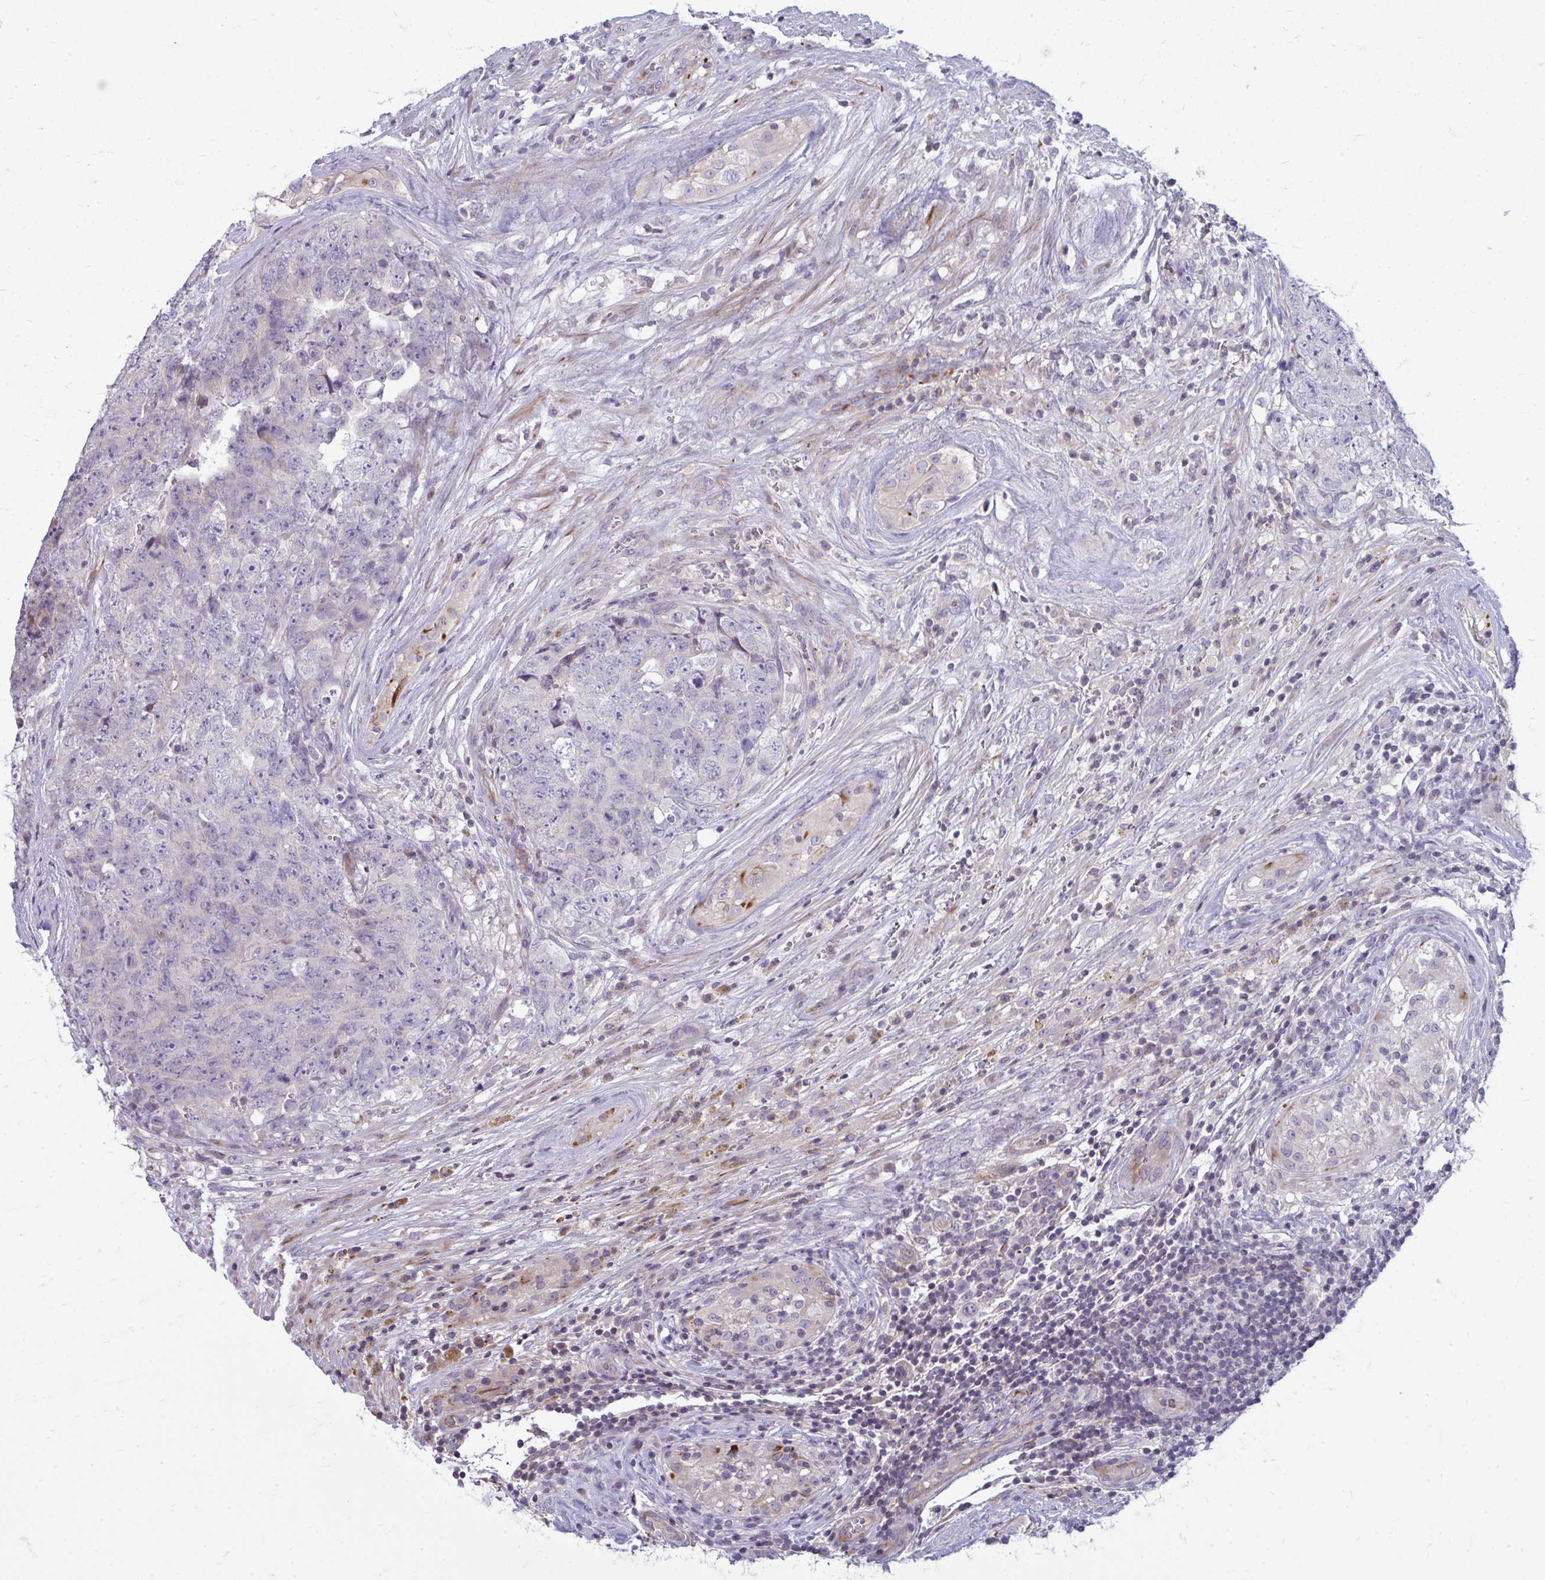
{"staining": {"intensity": "negative", "quantity": "none", "location": "none"}, "tissue": "testis cancer", "cell_type": "Tumor cells", "image_type": "cancer", "snomed": [{"axis": "morphology", "description": "Seminoma, NOS"}, {"axis": "morphology", "description": "Teratoma, malignant, NOS"}, {"axis": "topography", "description": "Testis"}], "caption": "IHC micrograph of neoplastic tissue: testis cancer stained with DAB exhibits no significant protein expression in tumor cells. Nuclei are stained in blue.", "gene": "SLC14A1", "patient": {"sex": "male", "age": 34}}